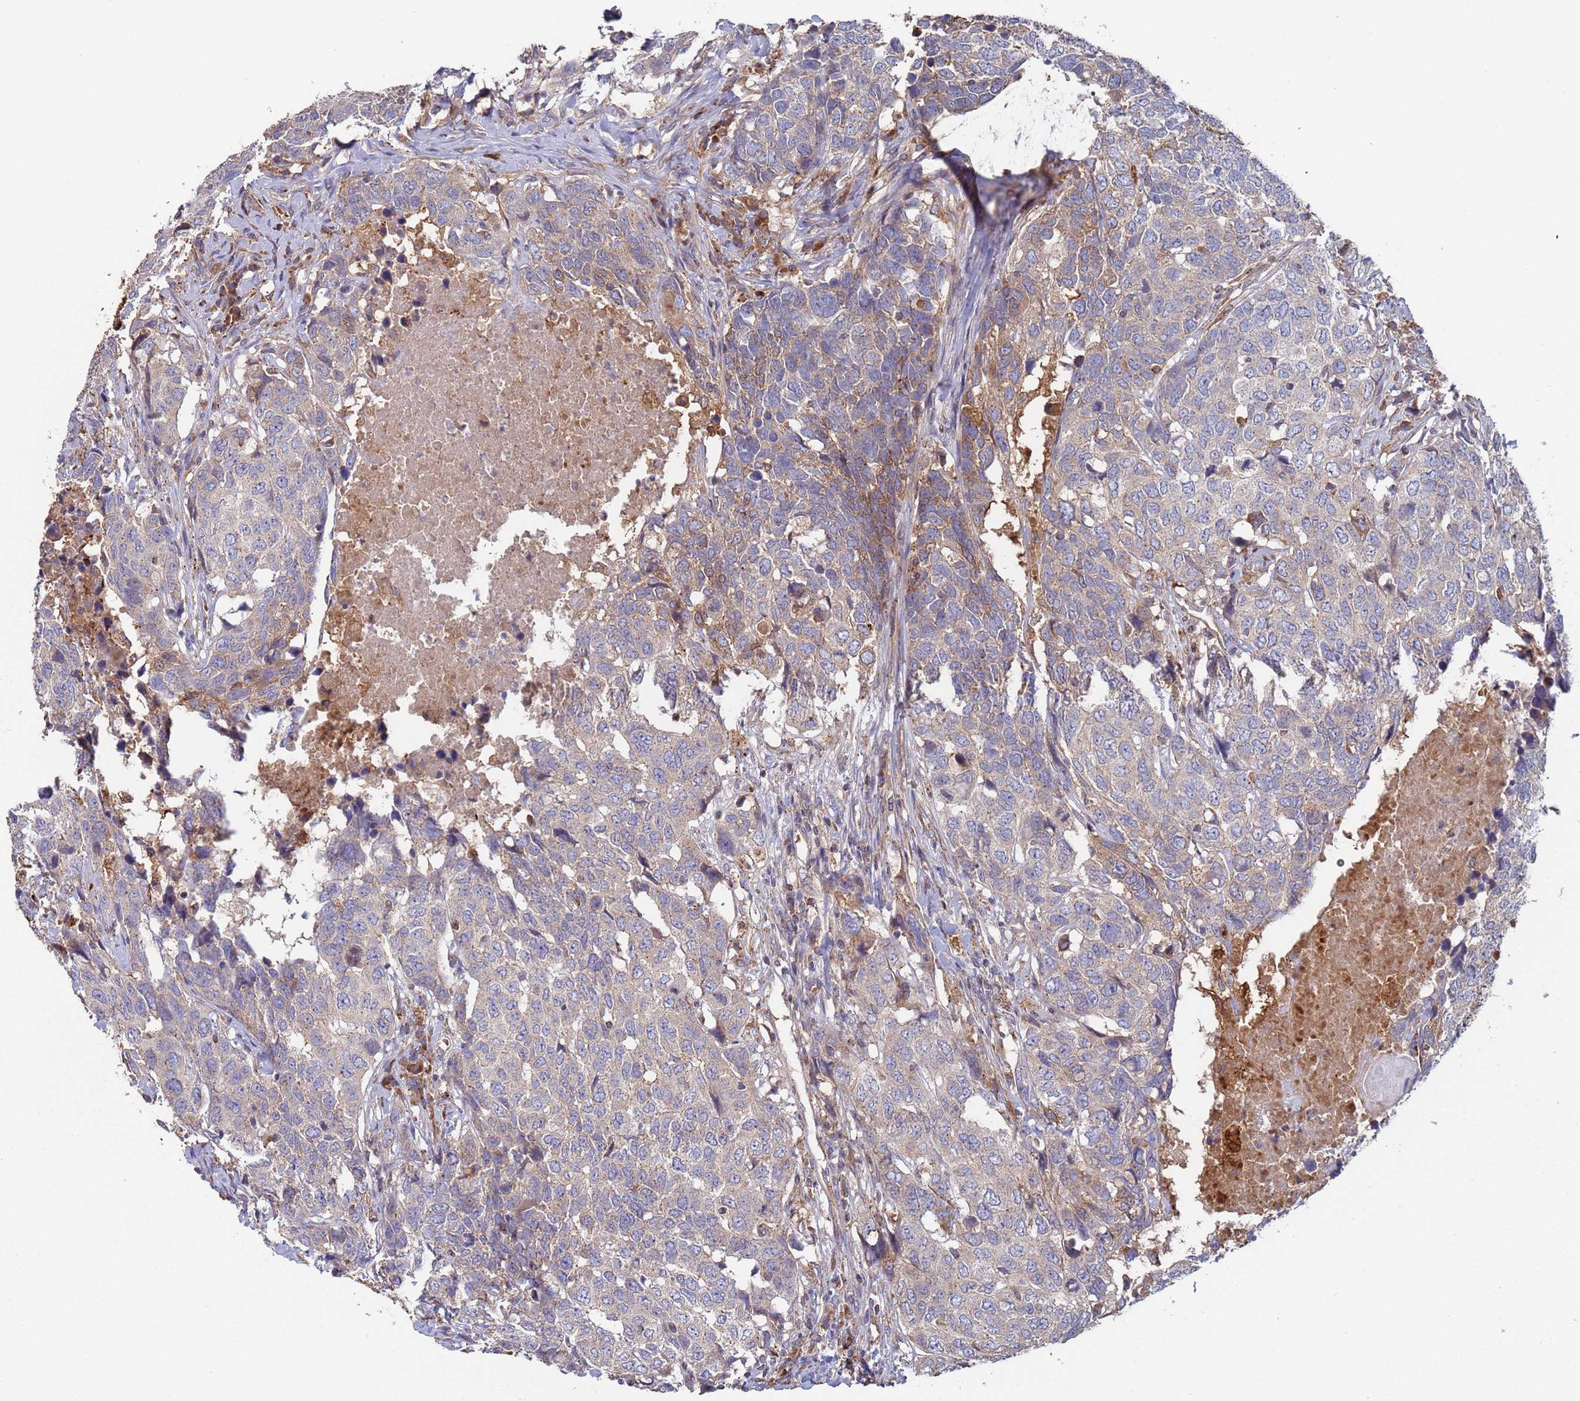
{"staining": {"intensity": "weak", "quantity": "25%-75%", "location": "cytoplasmic/membranous"}, "tissue": "head and neck cancer", "cell_type": "Tumor cells", "image_type": "cancer", "snomed": [{"axis": "morphology", "description": "Squamous cell carcinoma, NOS"}, {"axis": "topography", "description": "Head-Neck"}], "caption": "The micrograph exhibits immunohistochemical staining of squamous cell carcinoma (head and neck). There is weak cytoplasmic/membranous staining is present in about 25%-75% of tumor cells.", "gene": "MALRD1", "patient": {"sex": "male", "age": 66}}